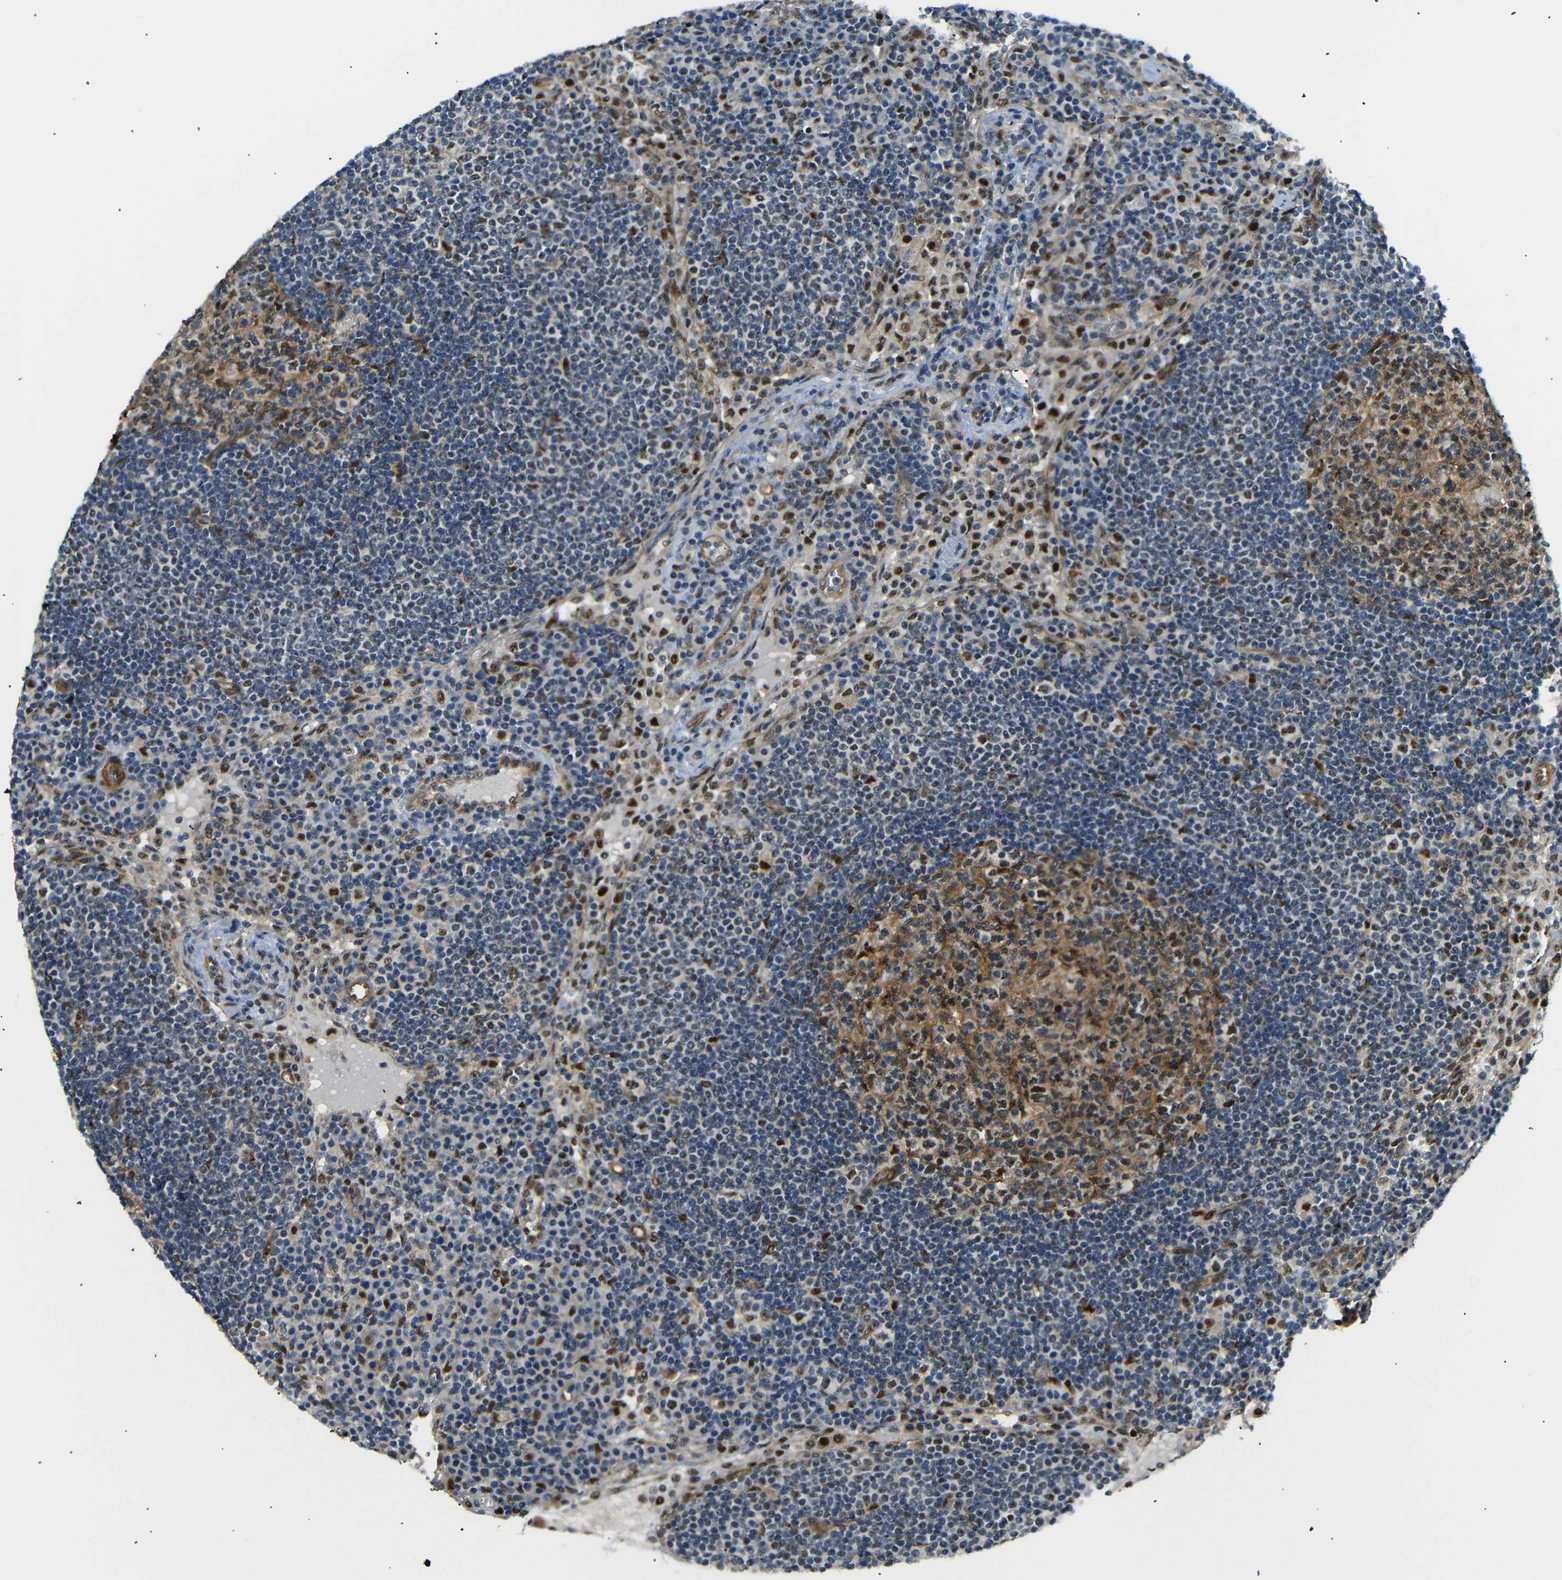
{"staining": {"intensity": "strong", "quantity": "25%-75%", "location": "cytoplasmic/membranous,nuclear"}, "tissue": "lymph node", "cell_type": "Germinal center cells", "image_type": "normal", "snomed": [{"axis": "morphology", "description": "Normal tissue, NOS"}, {"axis": "topography", "description": "Lymph node"}], "caption": "Strong cytoplasmic/membranous,nuclear expression for a protein is identified in approximately 25%-75% of germinal center cells of benign lymph node using immunohistochemistry.", "gene": "PARN", "patient": {"sex": "female", "age": 53}}